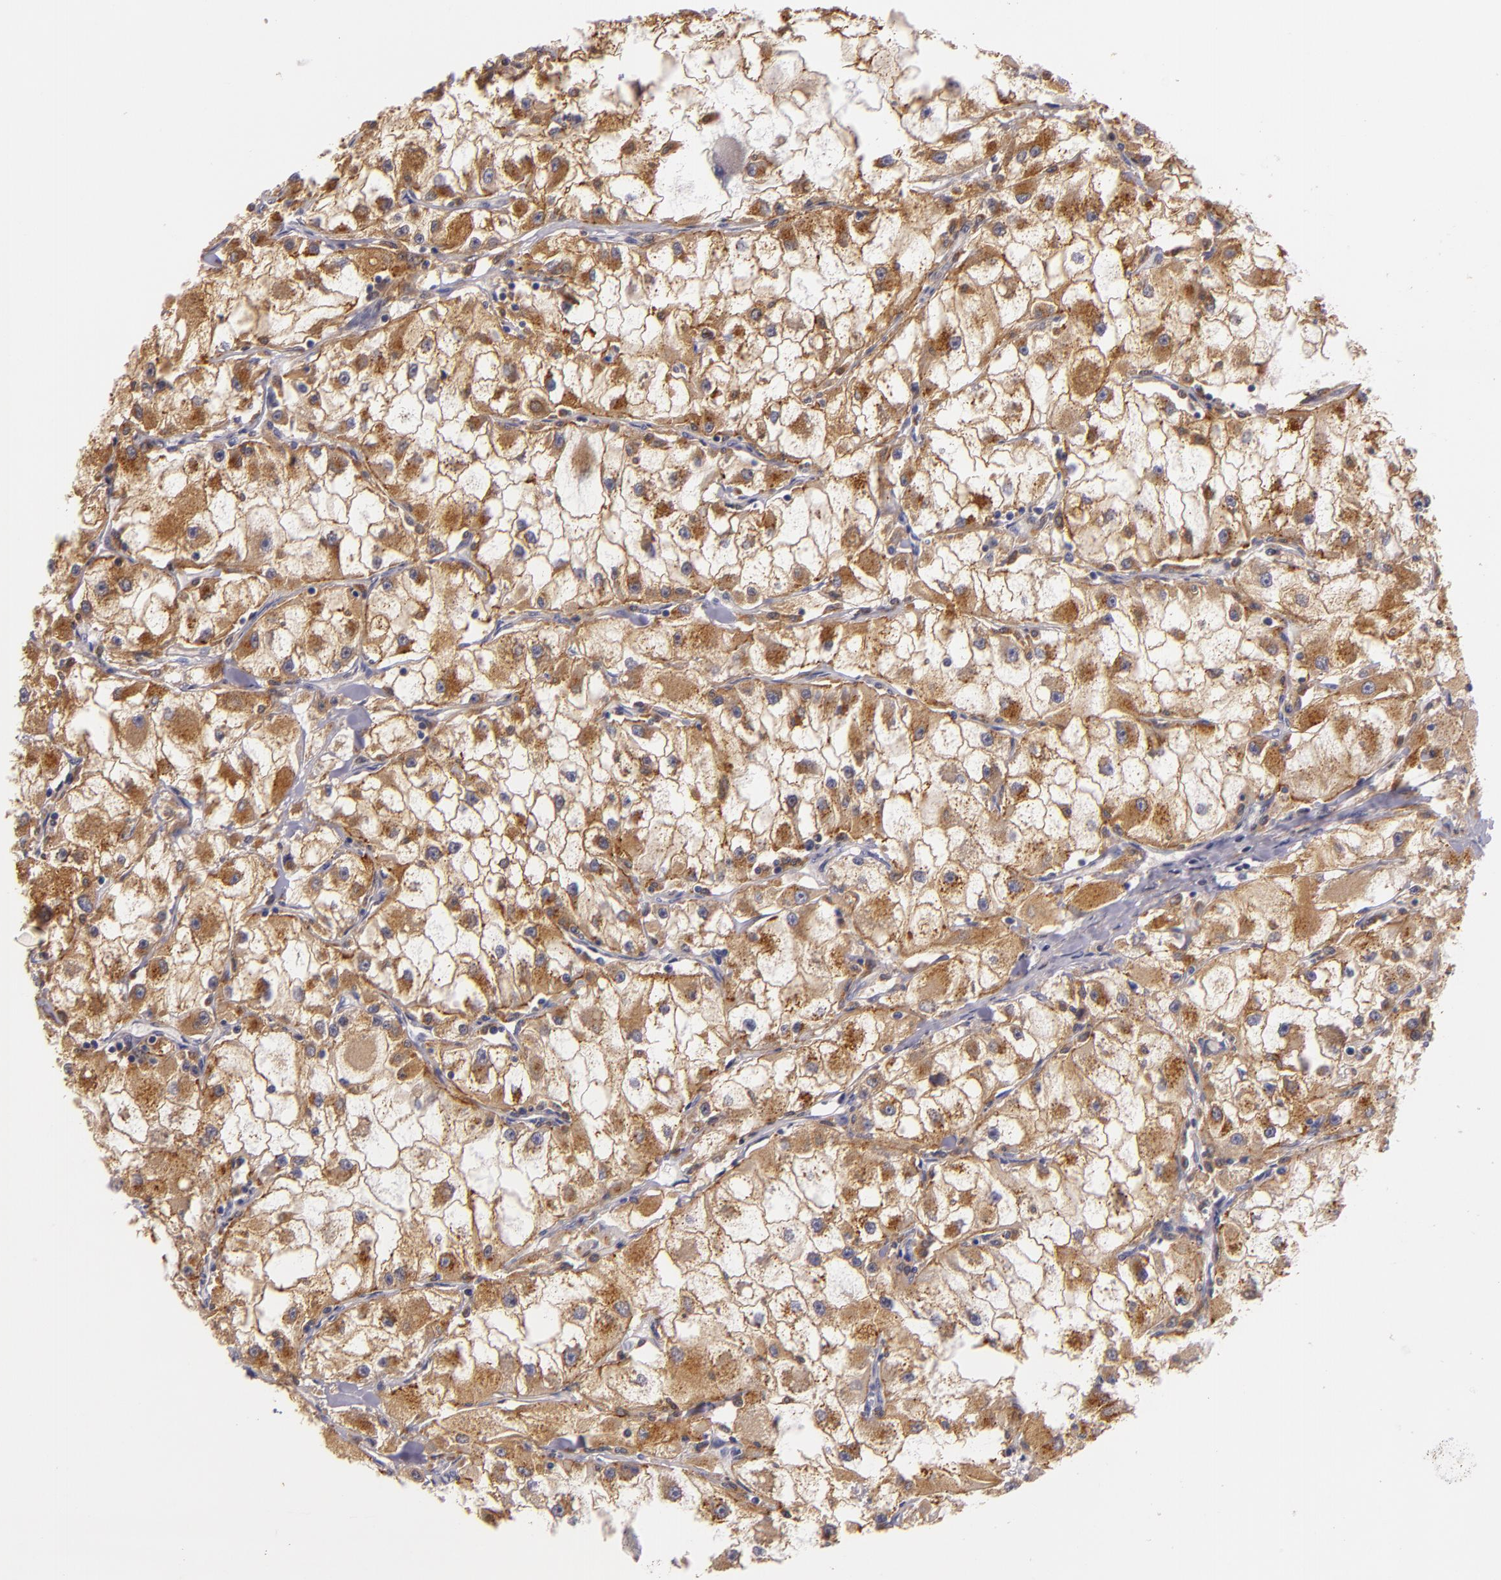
{"staining": {"intensity": "moderate", "quantity": ">75%", "location": "cytoplasmic/membranous"}, "tissue": "renal cancer", "cell_type": "Tumor cells", "image_type": "cancer", "snomed": [{"axis": "morphology", "description": "Adenocarcinoma, NOS"}, {"axis": "topography", "description": "Kidney"}], "caption": "Immunohistochemical staining of renal adenocarcinoma exhibits medium levels of moderate cytoplasmic/membranous protein staining in approximately >75% of tumor cells.", "gene": "TOM1", "patient": {"sex": "female", "age": 73}}